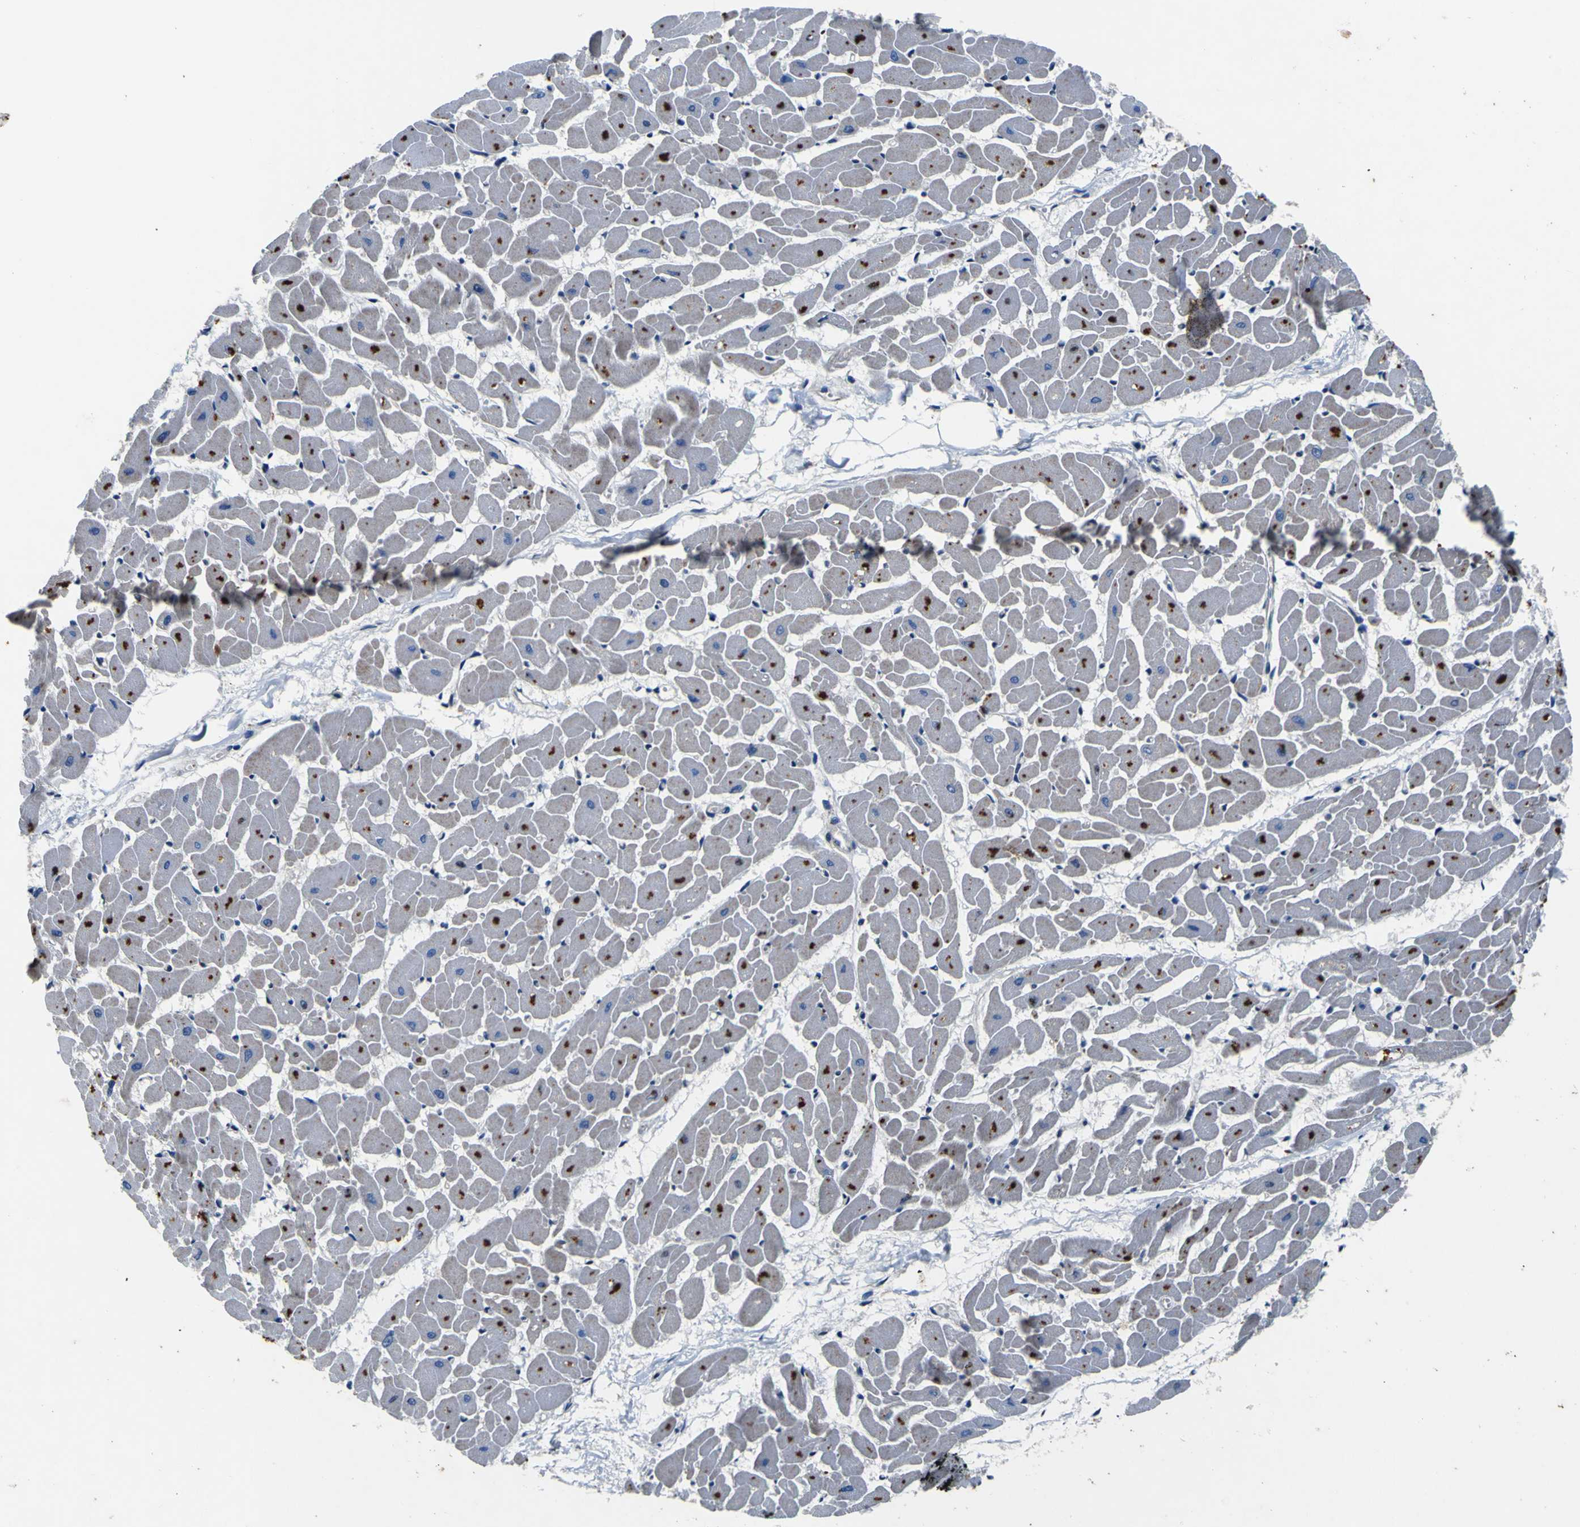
{"staining": {"intensity": "strong", "quantity": "25%-75%", "location": "cytoplasmic/membranous"}, "tissue": "heart muscle", "cell_type": "Cardiomyocytes", "image_type": "normal", "snomed": [{"axis": "morphology", "description": "Normal tissue, NOS"}, {"axis": "topography", "description": "Heart"}], "caption": "Immunohistochemistry of benign human heart muscle reveals high levels of strong cytoplasmic/membranous staining in about 25%-75% of cardiomyocytes.", "gene": "EPHB4", "patient": {"sex": "female", "age": 19}}